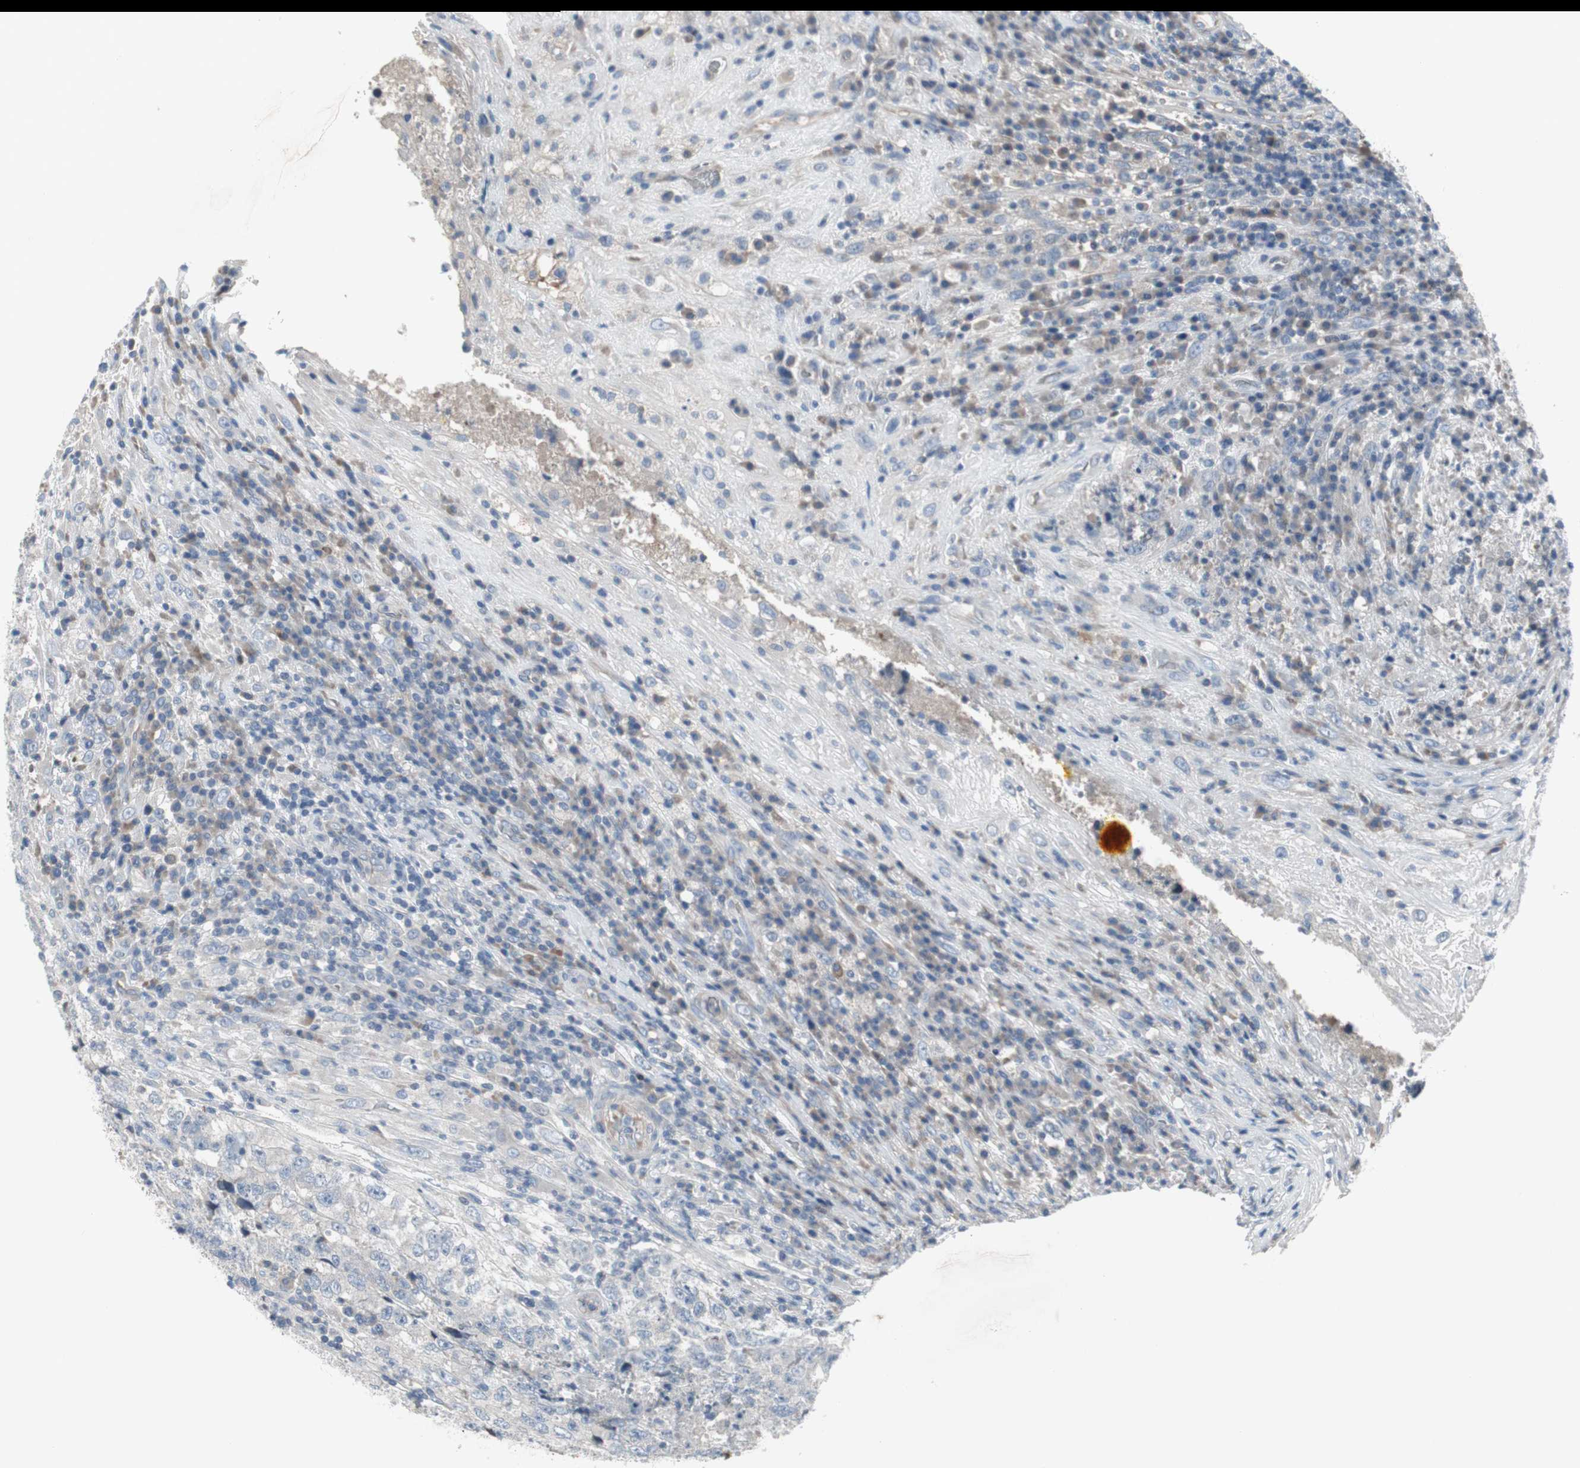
{"staining": {"intensity": "negative", "quantity": "none", "location": "none"}, "tissue": "testis cancer", "cell_type": "Tumor cells", "image_type": "cancer", "snomed": [{"axis": "morphology", "description": "Necrosis, NOS"}, {"axis": "morphology", "description": "Carcinoma, Embryonal, NOS"}, {"axis": "topography", "description": "Testis"}], "caption": "Immunohistochemistry photomicrograph of neoplastic tissue: human testis cancer (embryonal carcinoma) stained with DAB exhibits no significant protein staining in tumor cells.", "gene": "PIGR", "patient": {"sex": "male", "age": 19}}